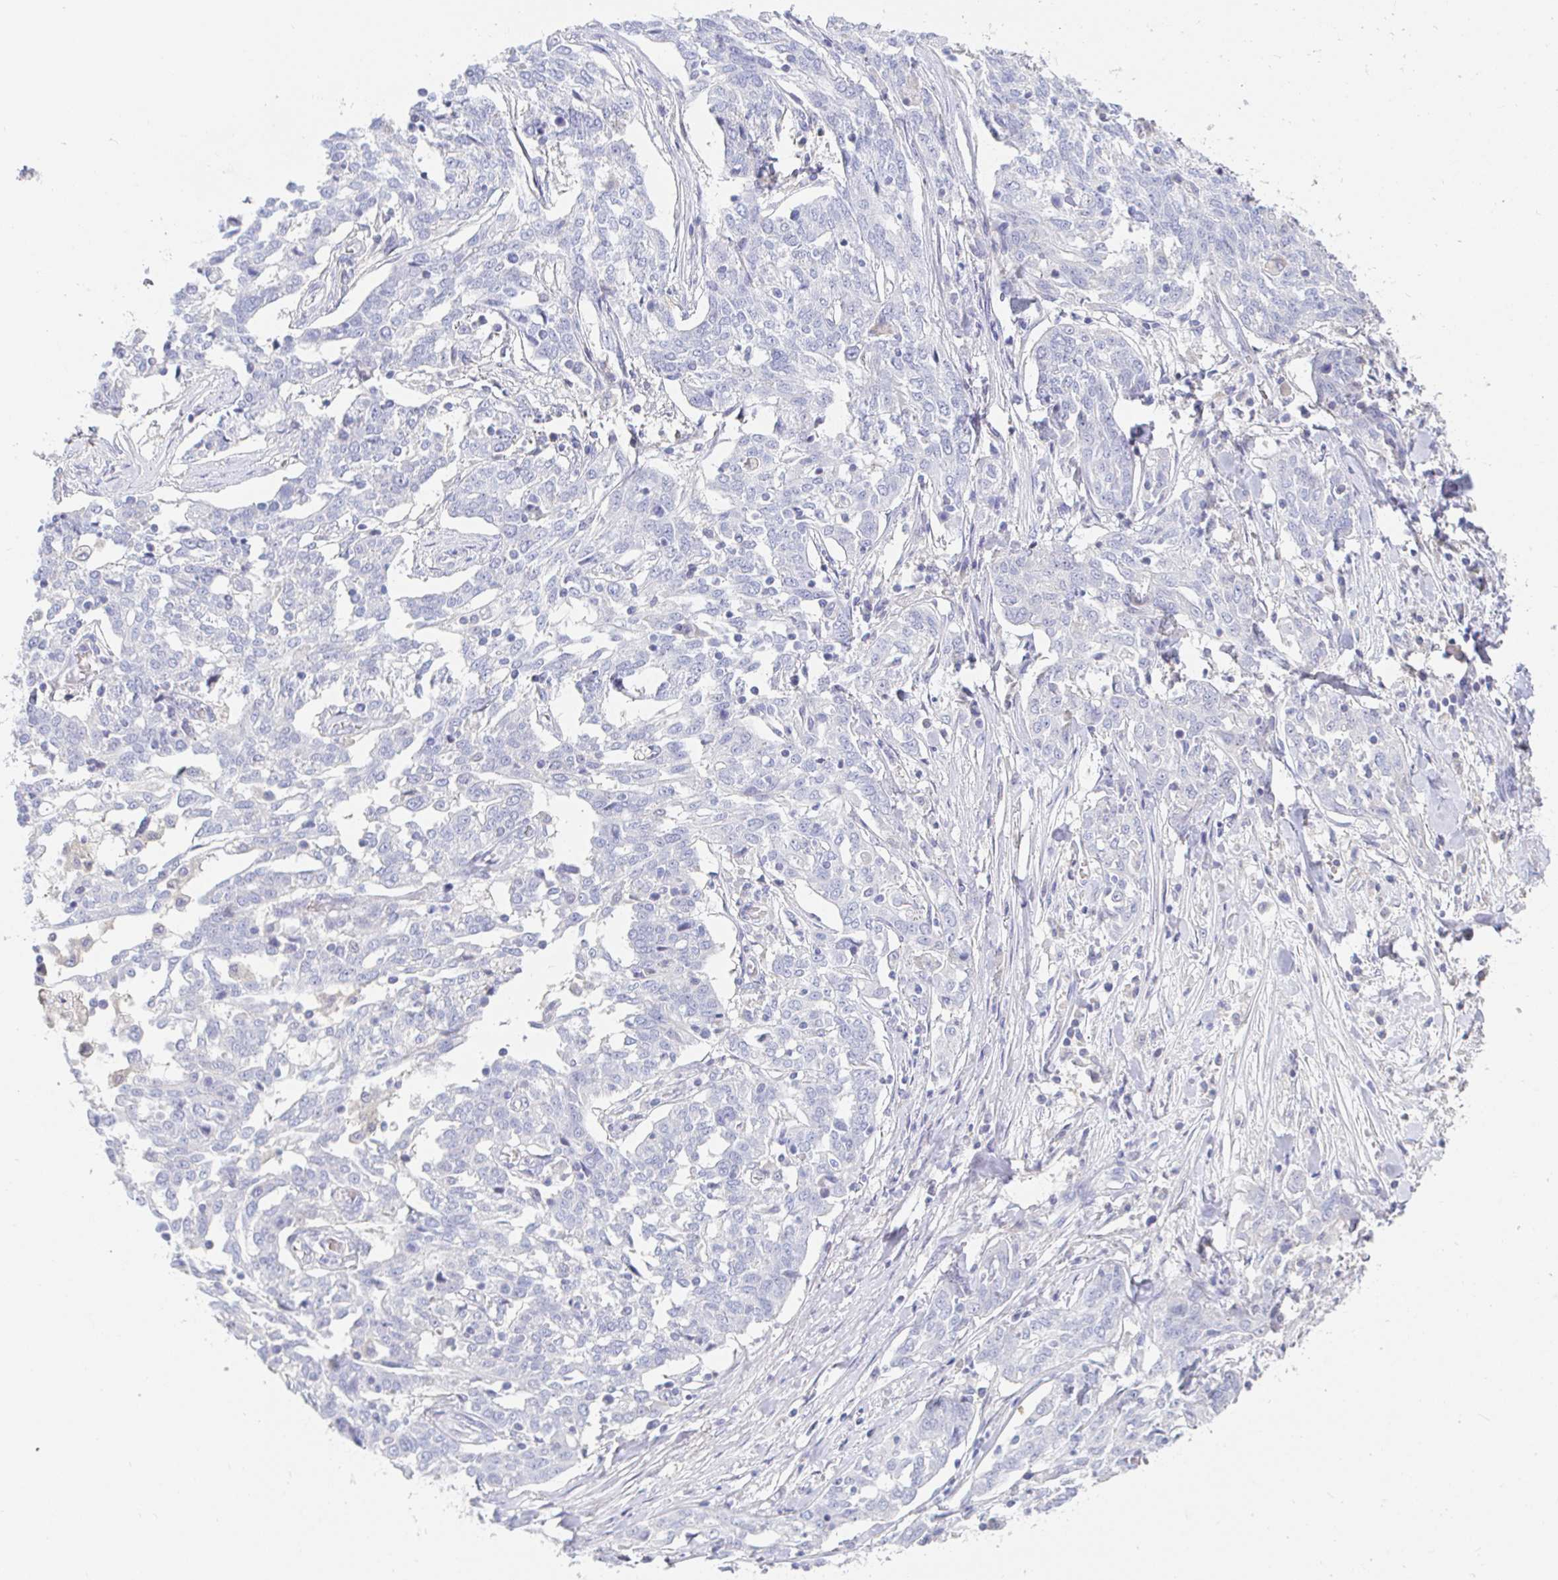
{"staining": {"intensity": "negative", "quantity": "none", "location": "none"}, "tissue": "ovarian cancer", "cell_type": "Tumor cells", "image_type": "cancer", "snomed": [{"axis": "morphology", "description": "Cystadenocarcinoma, serous, NOS"}, {"axis": "topography", "description": "Ovary"}], "caption": "A photomicrograph of ovarian cancer (serous cystadenocarcinoma) stained for a protein shows no brown staining in tumor cells. Nuclei are stained in blue.", "gene": "PDE6B", "patient": {"sex": "female", "age": 67}}